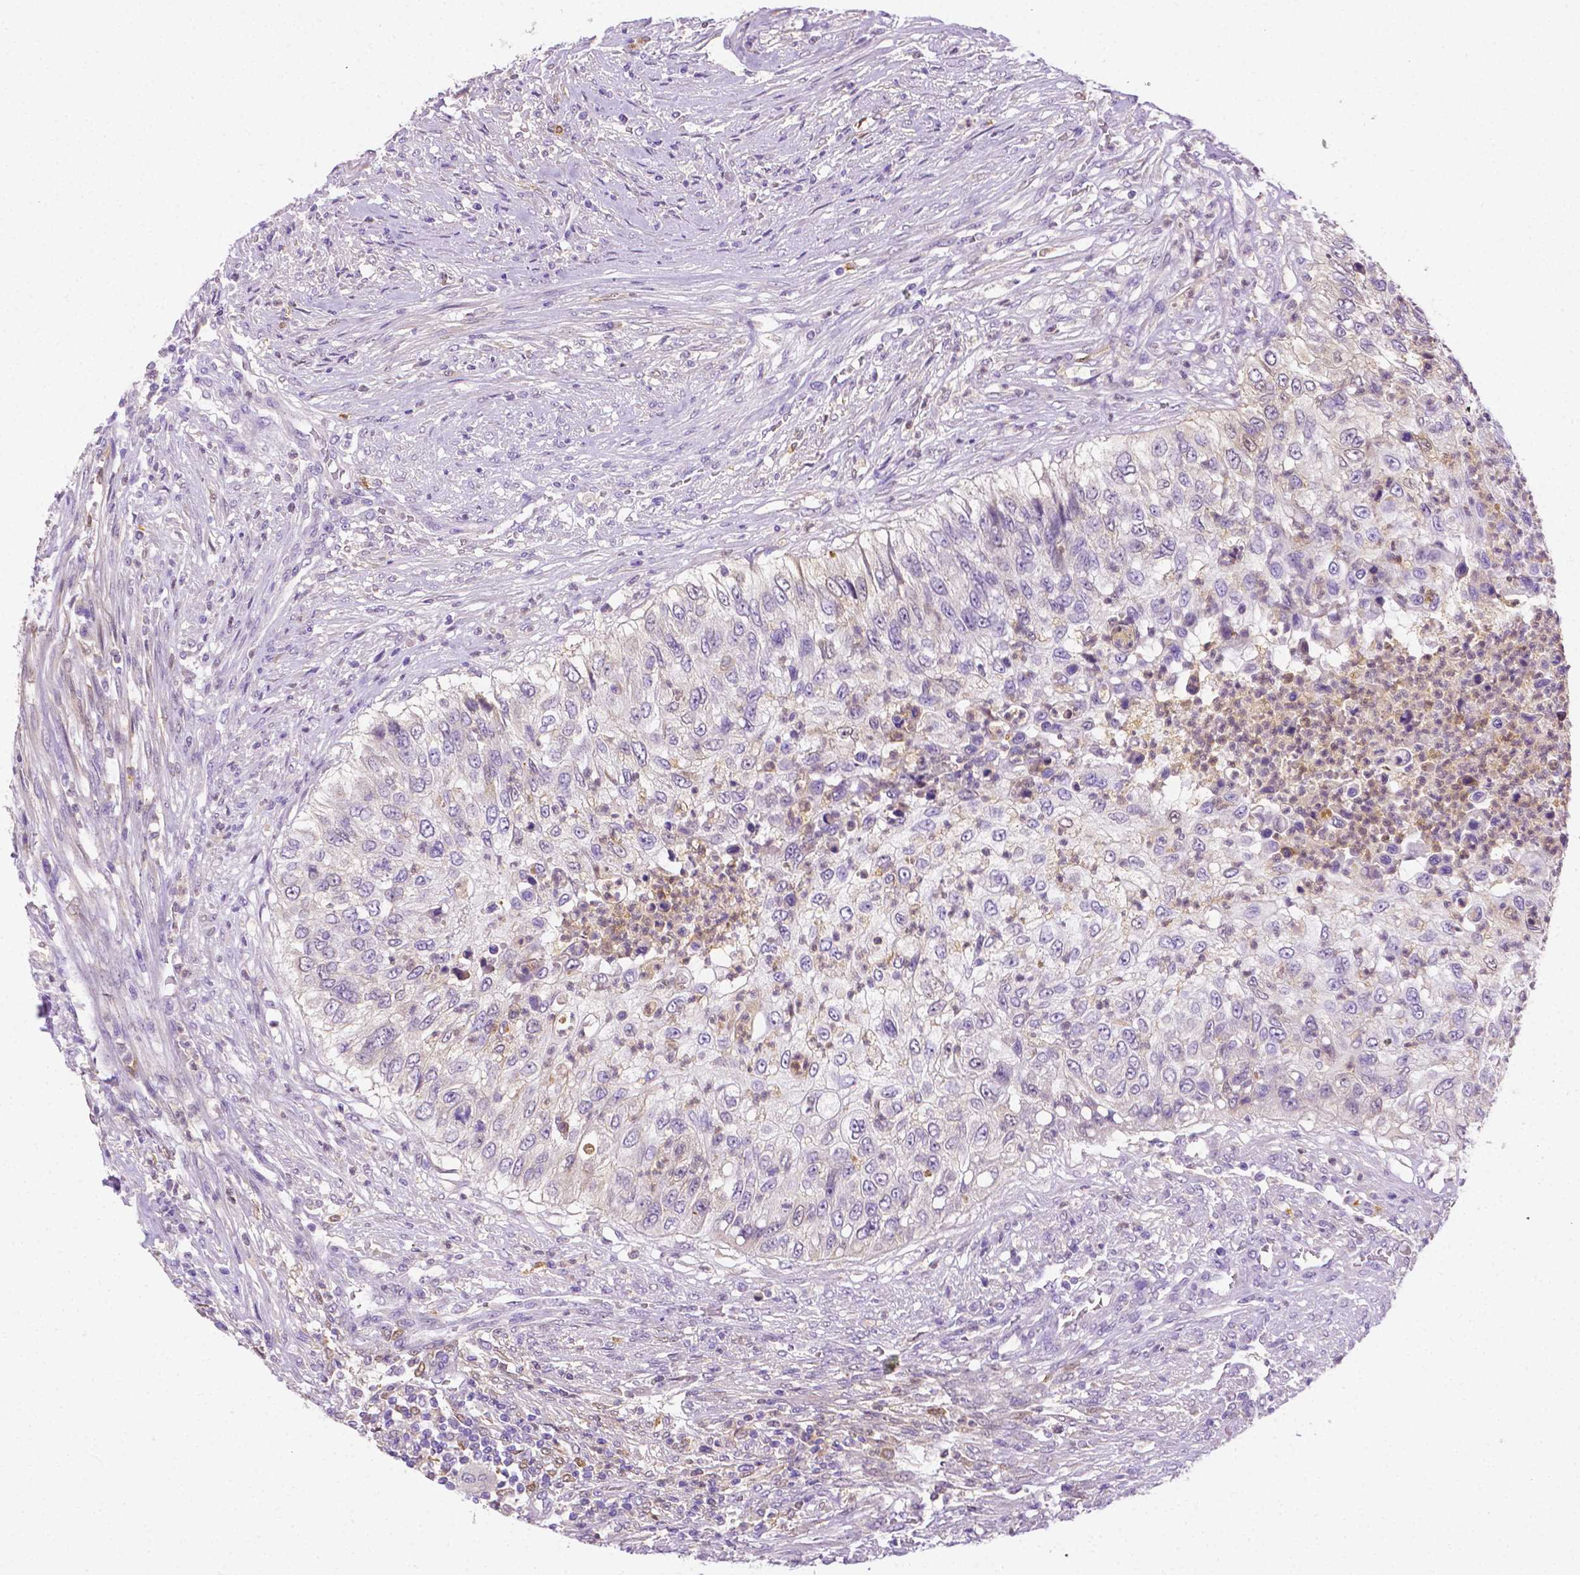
{"staining": {"intensity": "negative", "quantity": "none", "location": "none"}, "tissue": "urothelial cancer", "cell_type": "Tumor cells", "image_type": "cancer", "snomed": [{"axis": "morphology", "description": "Urothelial carcinoma, High grade"}, {"axis": "topography", "description": "Urinary bladder"}], "caption": "This is a histopathology image of IHC staining of urothelial cancer, which shows no positivity in tumor cells.", "gene": "NXPH2", "patient": {"sex": "female", "age": 60}}